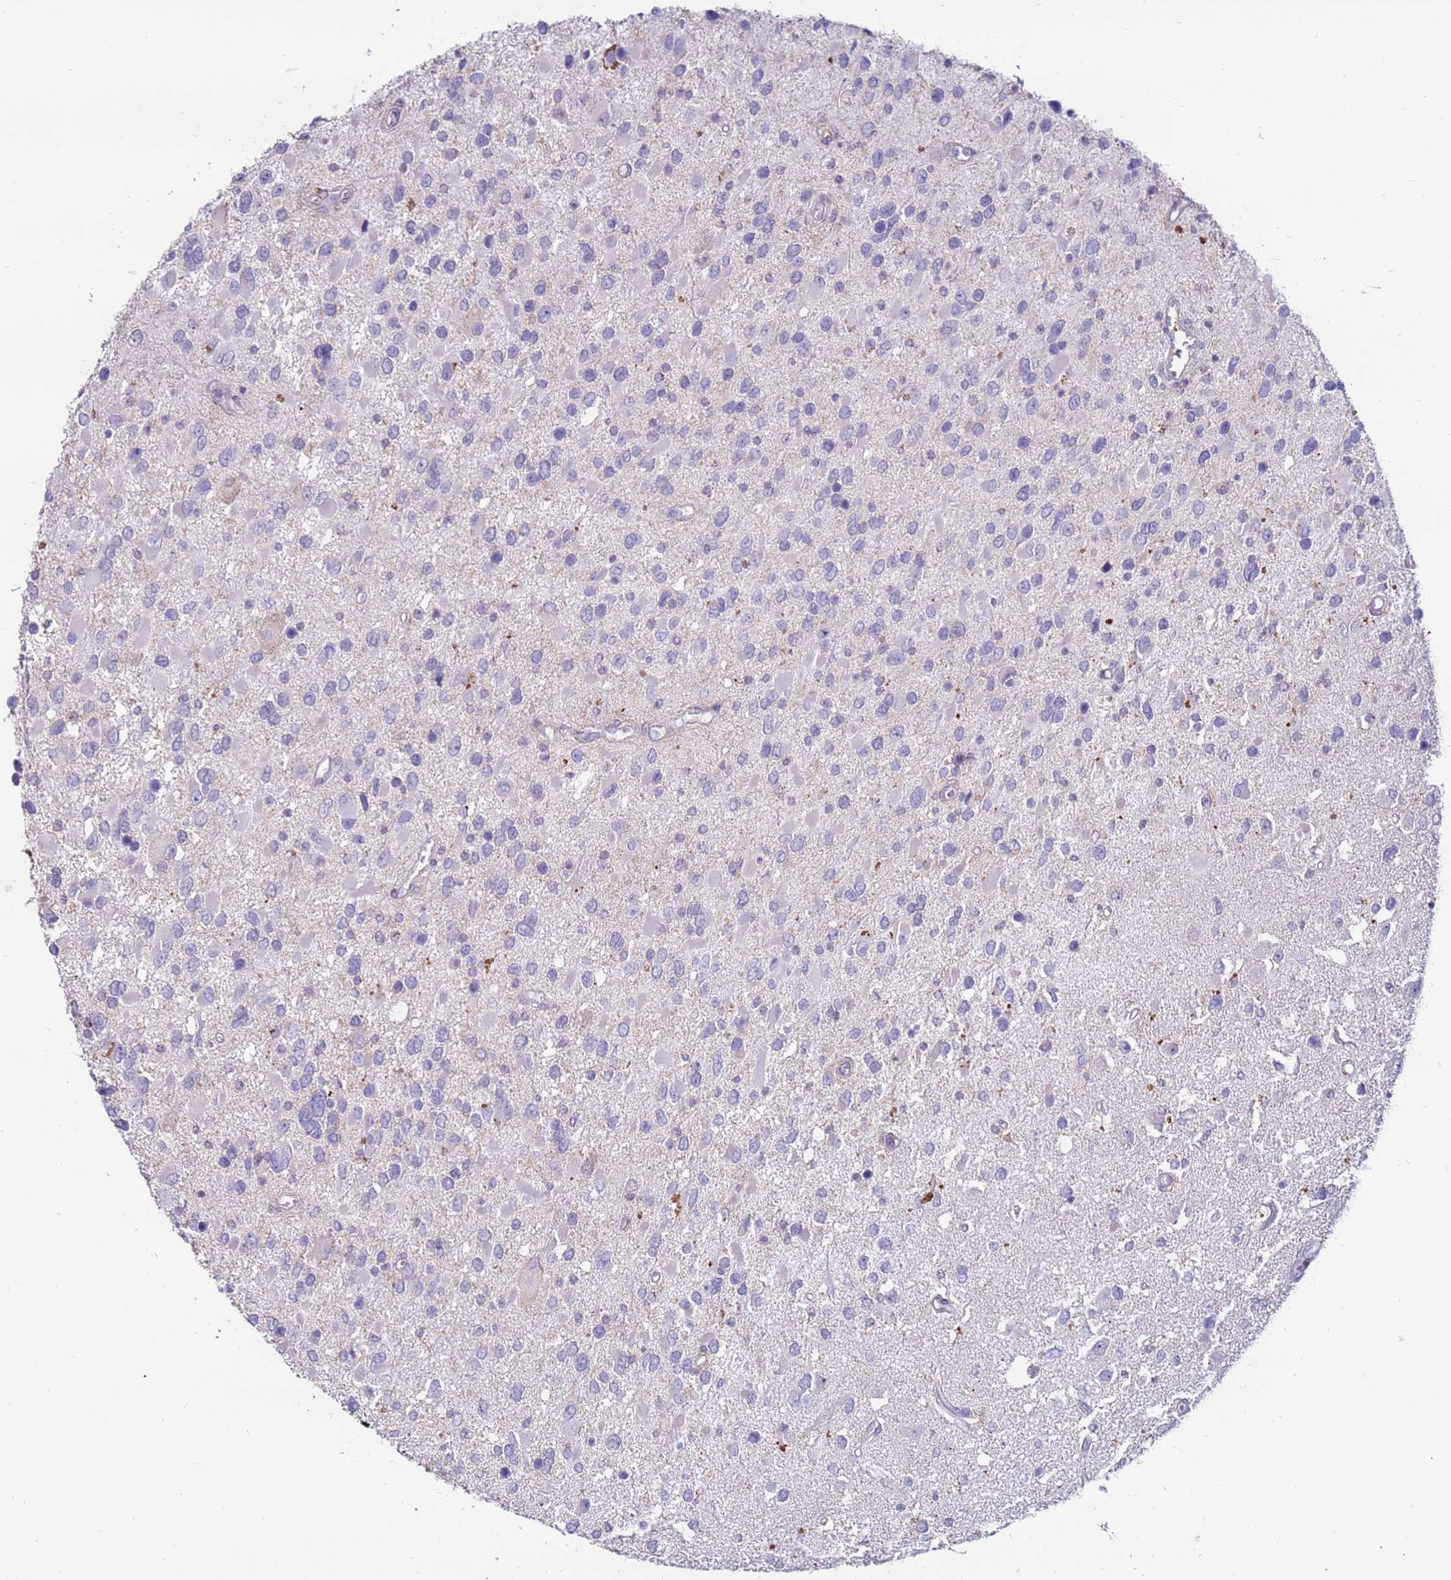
{"staining": {"intensity": "negative", "quantity": "none", "location": "none"}, "tissue": "glioma", "cell_type": "Tumor cells", "image_type": "cancer", "snomed": [{"axis": "morphology", "description": "Glioma, malignant, High grade"}, {"axis": "topography", "description": "Brain"}], "caption": "DAB immunohistochemical staining of glioma reveals no significant staining in tumor cells. (DAB (3,3'-diaminobenzidine) immunohistochemistry (IHC) with hematoxylin counter stain).", "gene": "CLEC4M", "patient": {"sex": "male", "age": 53}}